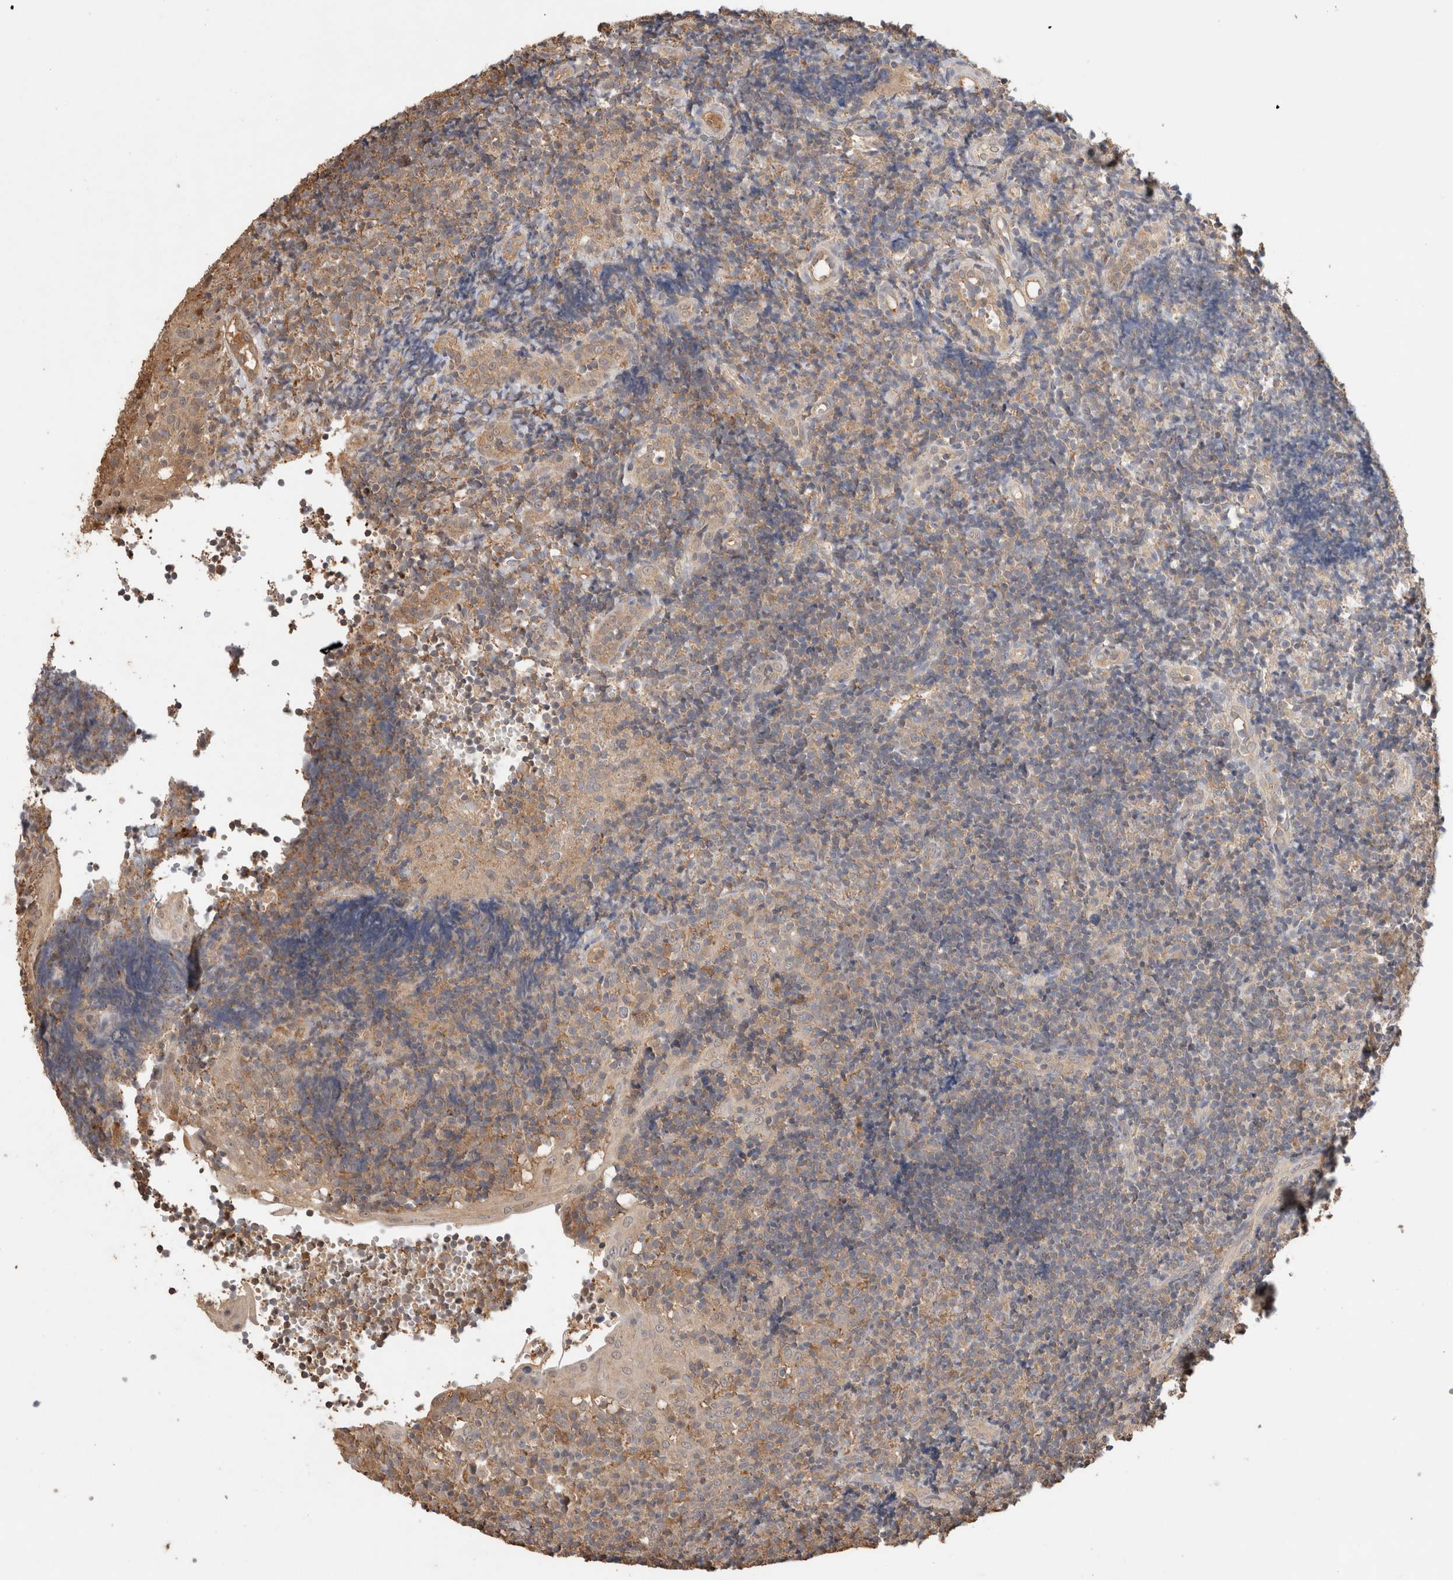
{"staining": {"intensity": "moderate", "quantity": ">75%", "location": "cytoplasmic/membranous"}, "tissue": "tonsil", "cell_type": "Germinal center cells", "image_type": "normal", "snomed": [{"axis": "morphology", "description": "Normal tissue, NOS"}, {"axis": "topography", "description": "Tonsil"}], "caption": "A high-resolution micrograph shows immunohistochemistry staining of unremarkable tonsil, which reveals moderate cytoplasmic/membranous staining in about >75% of germinal center cells. The protein of interest is shown in brown color, while the nuclei are stained blue.", "gene": "YWHAH", "patient": {"sex": "female", "age": 40}}